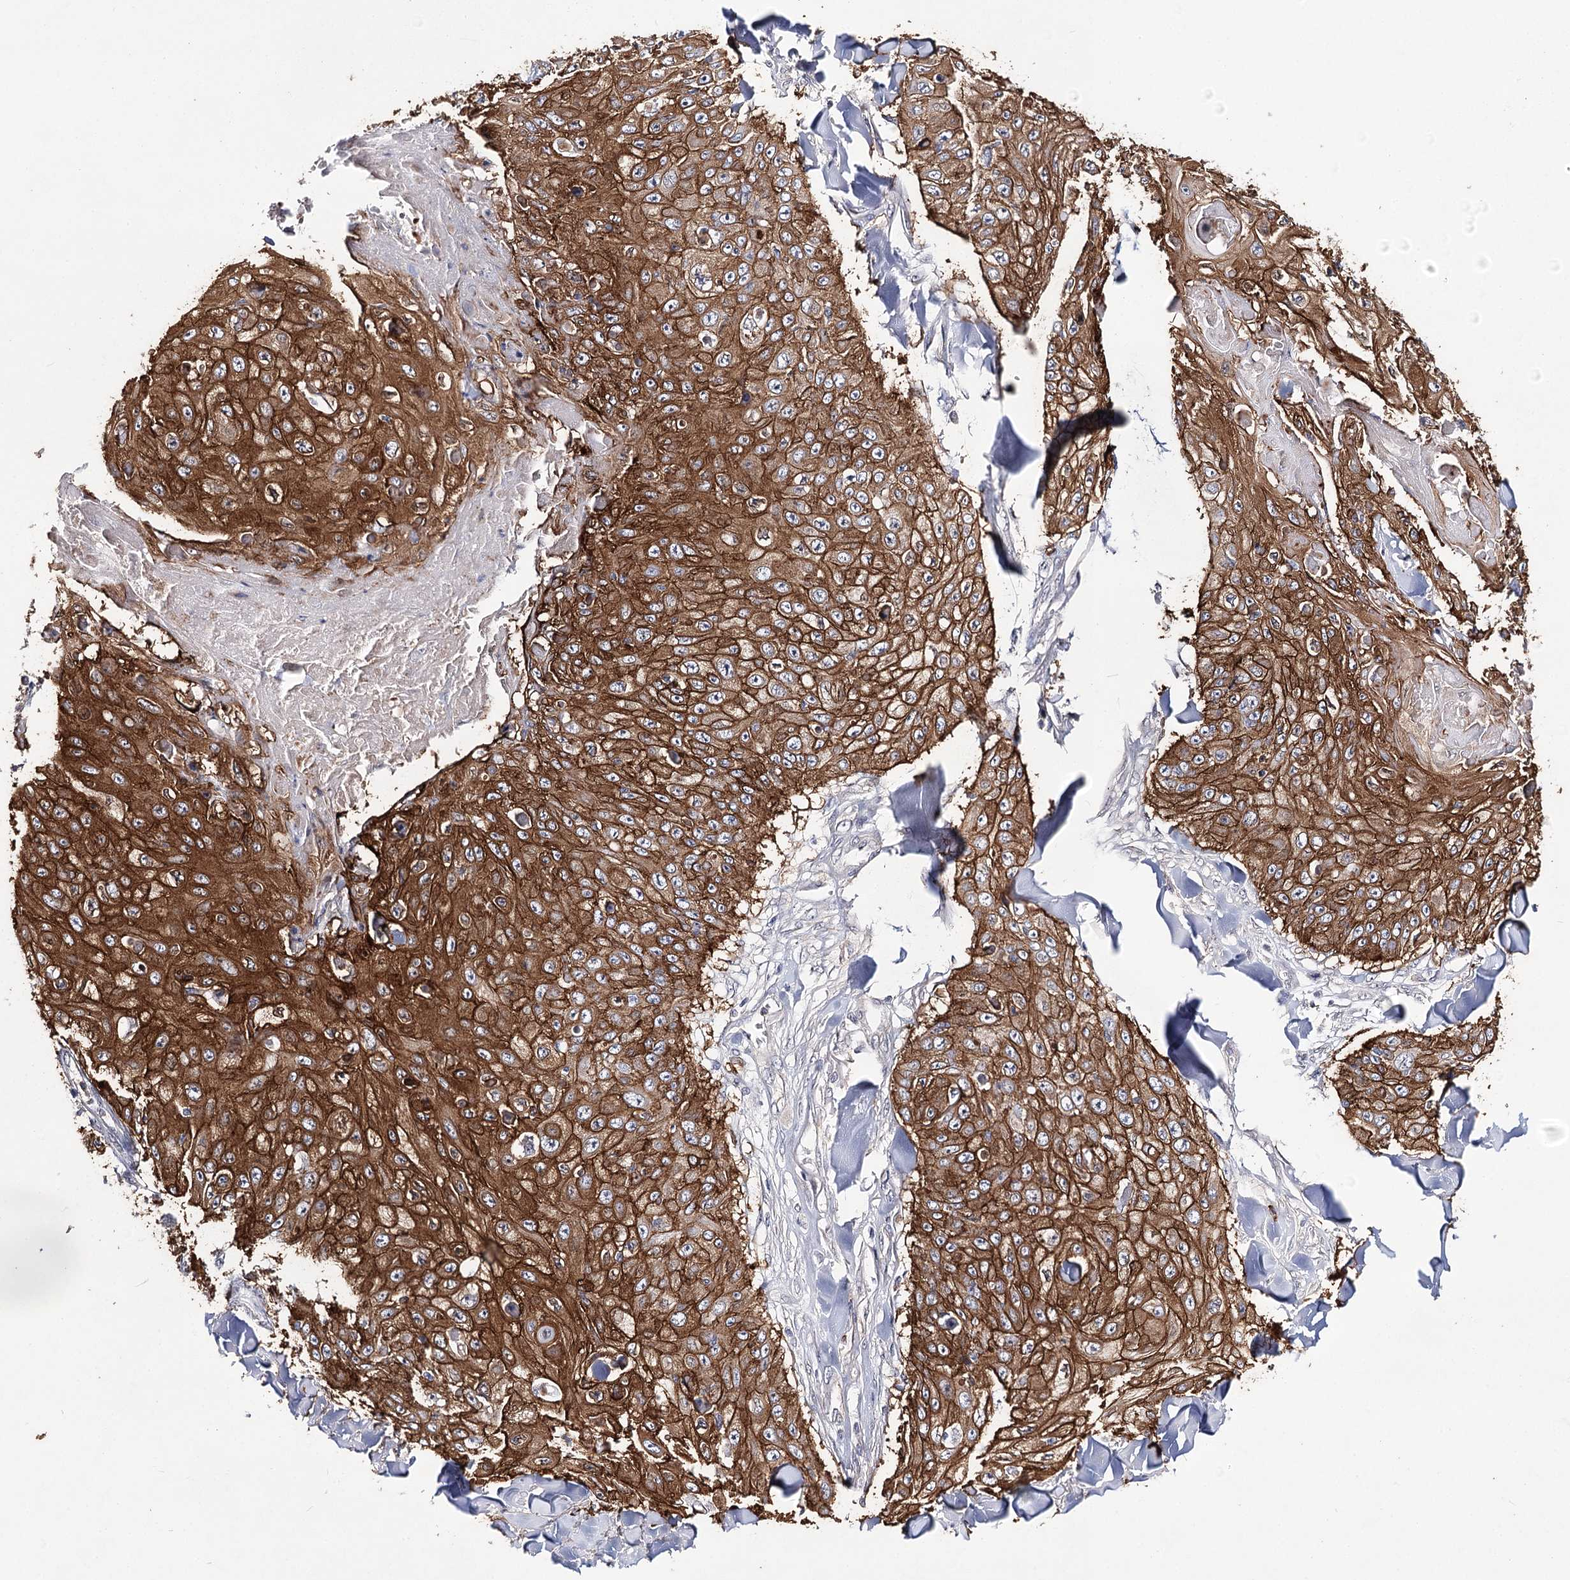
{"staining": {"intensity": "strong", "quantity": ">75%", "location": "cytoplasmic/membranous"}, "tissue": "skin cancer", "cell_type": "Tumor cells", "image_type": "cancer", "snomed": [{"axis": "morphology", "description": "Squamous cell carcinoma, NOS"}, {"axis": "topography", "description": "Skin"}], "caption": "About >75% of tumor cells in skin cancer (squamous cell carcinoma) display strong cytoplasmic/membranous protein expression as visualized by brown immunohistochemical staining.", "gene": "TMEM218", "patient": {"sex": "male", "age": 86}}